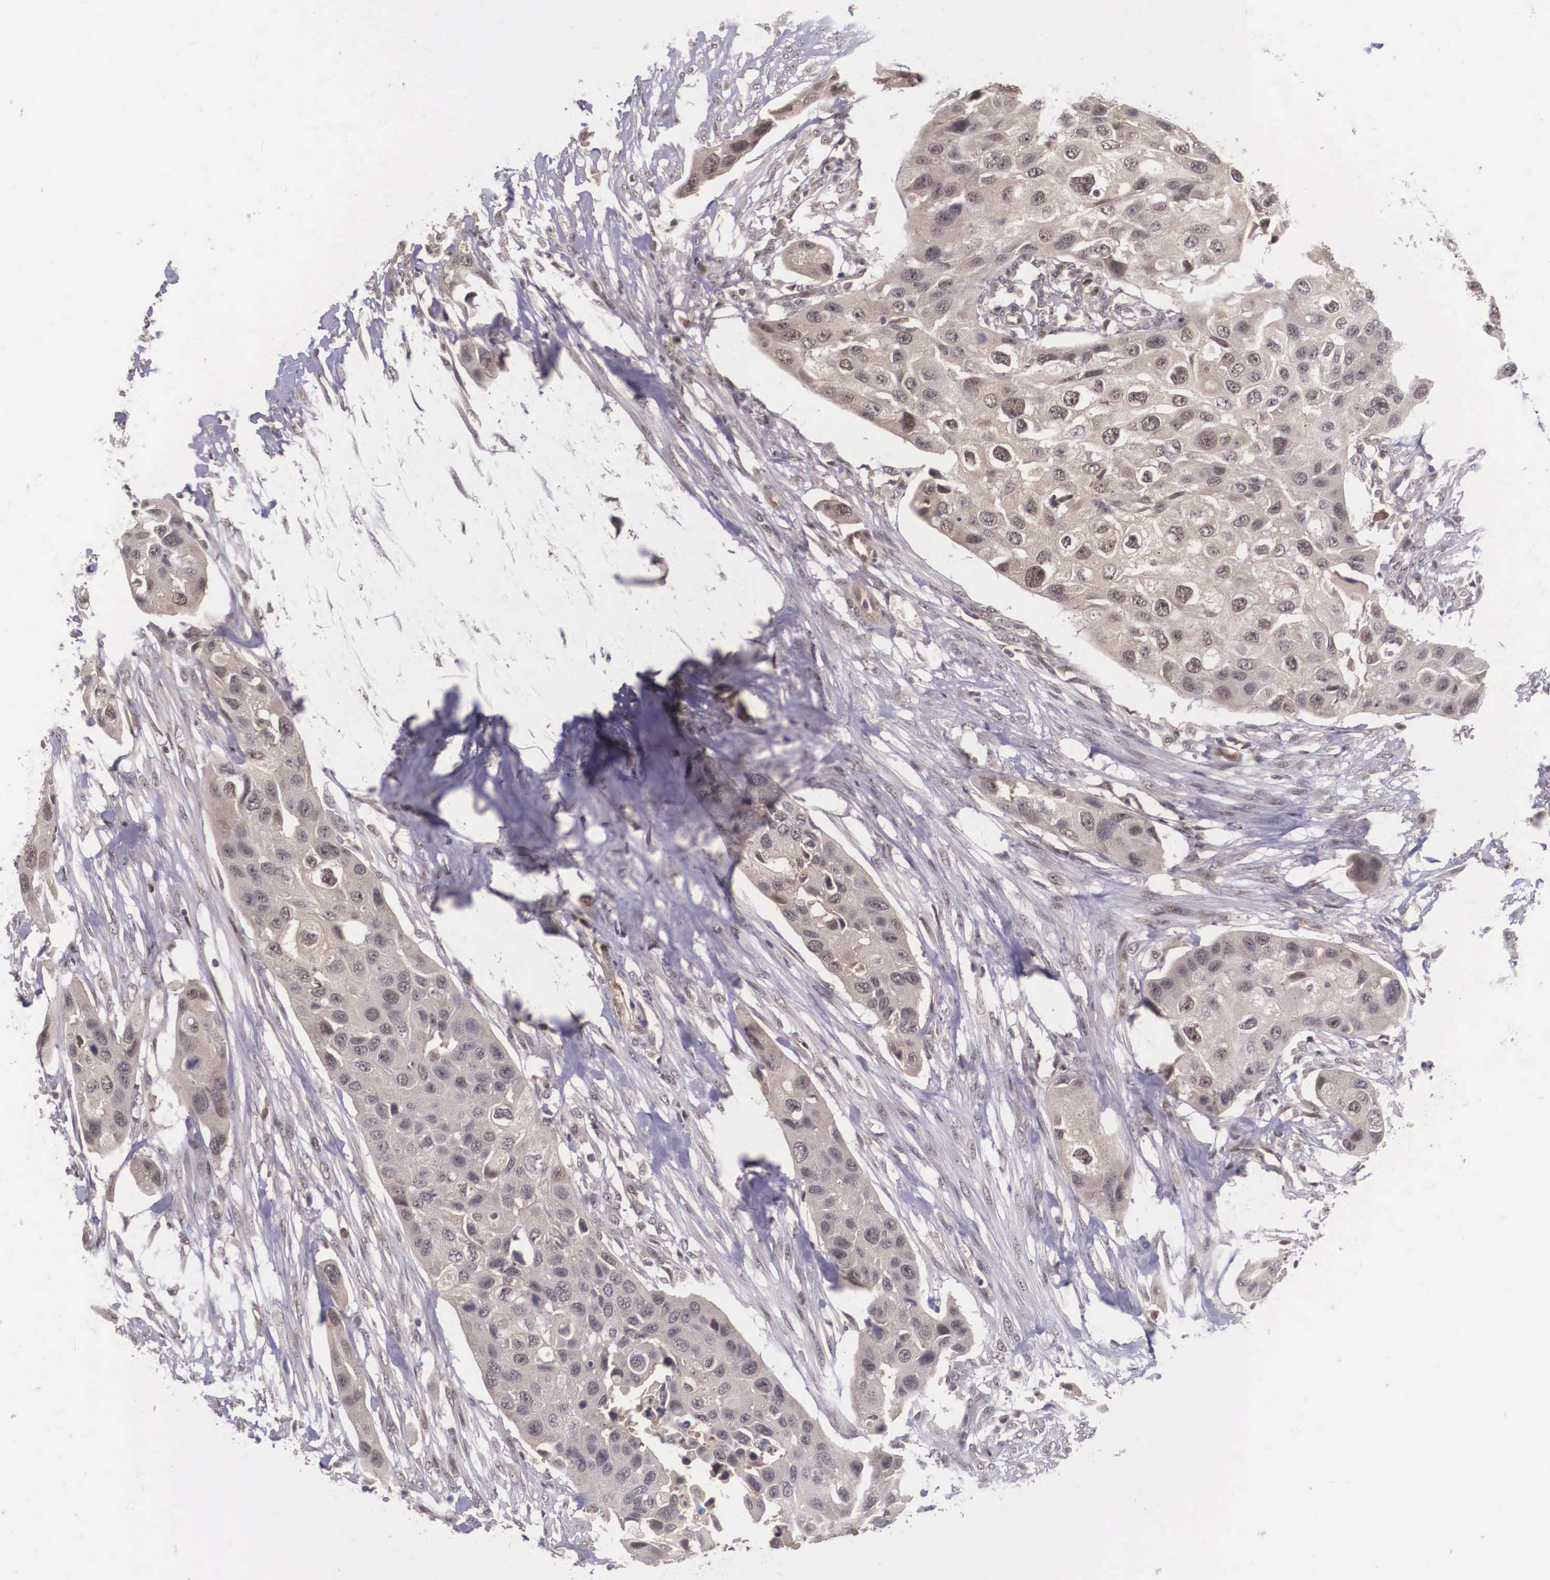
{"staining": {"intensity": "weak", "quantity": ">75%", "location": "cytoplasmic/membranous"}, "tissue": "urothelial cancer", "cell_type": "Tumor cells", "image_type": "cancer", "snomed": [{"axis": "morphology", "description": "Urothelial carcinoma, High grade"}, {"axis": "topography", "description": "Urinary bladder"}], "caption": "Protein staining by IHC displays weak cytoplasmic/membranous expression in about >75% of tumor cells in urothelial cancer.", "gene": "VASH1", "patient": {"sex": "male", "age": 55}}